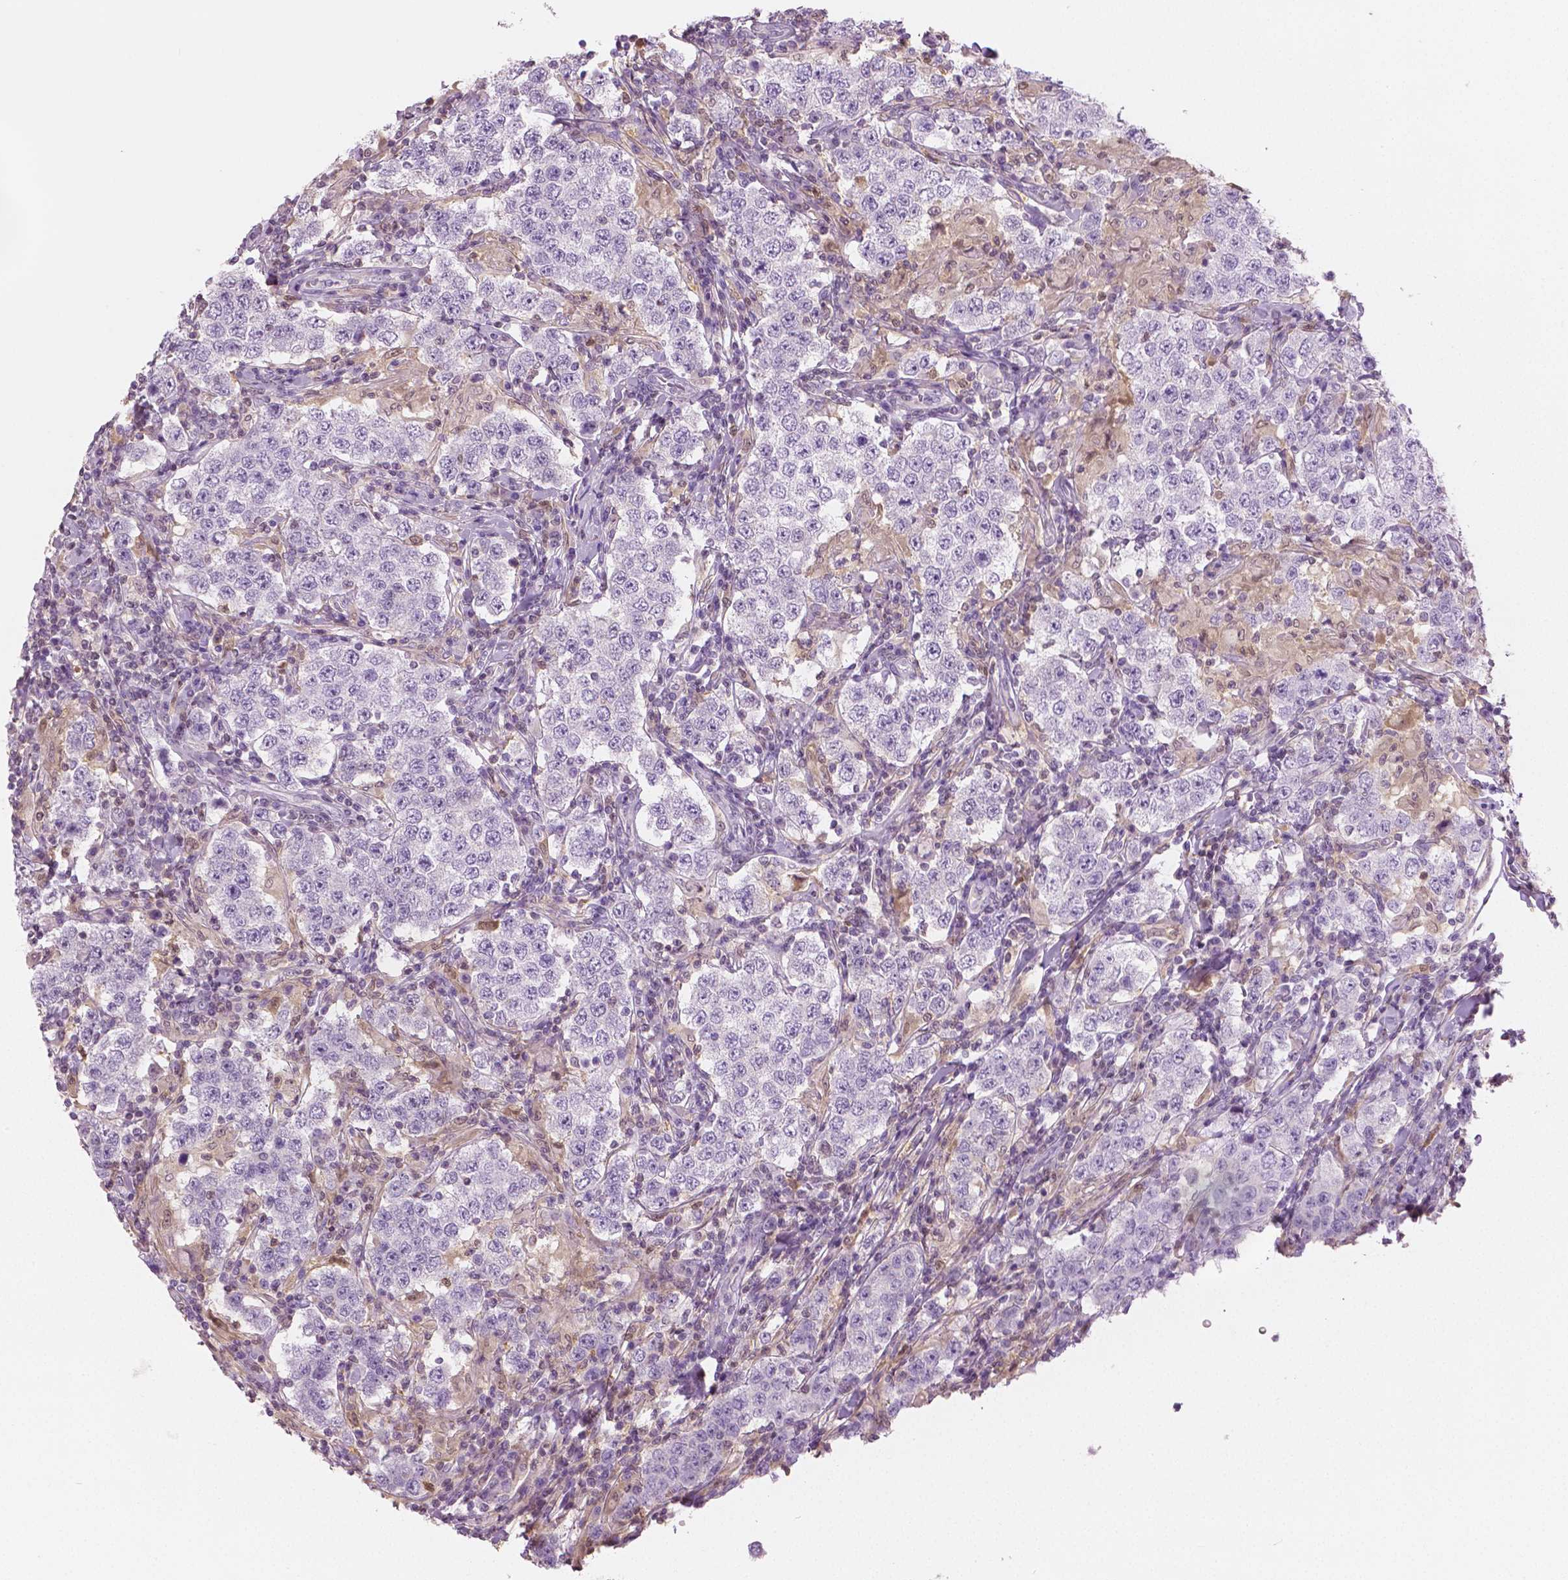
{"staining": {"intensity": "negative", "quantity": "none", "location": "none"}, "tissue": "testis cancer", "cell_type": "Tumor cells", "image_type": "cancer", "snomed": [{"axis": "morphology", "description": "Seminoma, NOS"}, {"axis": "morphology", "description": "Carcinoma, Embryonal, NOS"}, {"axis": "topography", "description": "Testis"}], "caption": "This photomicrograph is of testis cancer (seminoma) stained with immunohistochemistry (IHC) to label a protein in brown with the nuclei are counter-stained blue. There is no staining in tumor cells.", "gene": "GALM", "patient": {"sex": "male", "age": 41}}